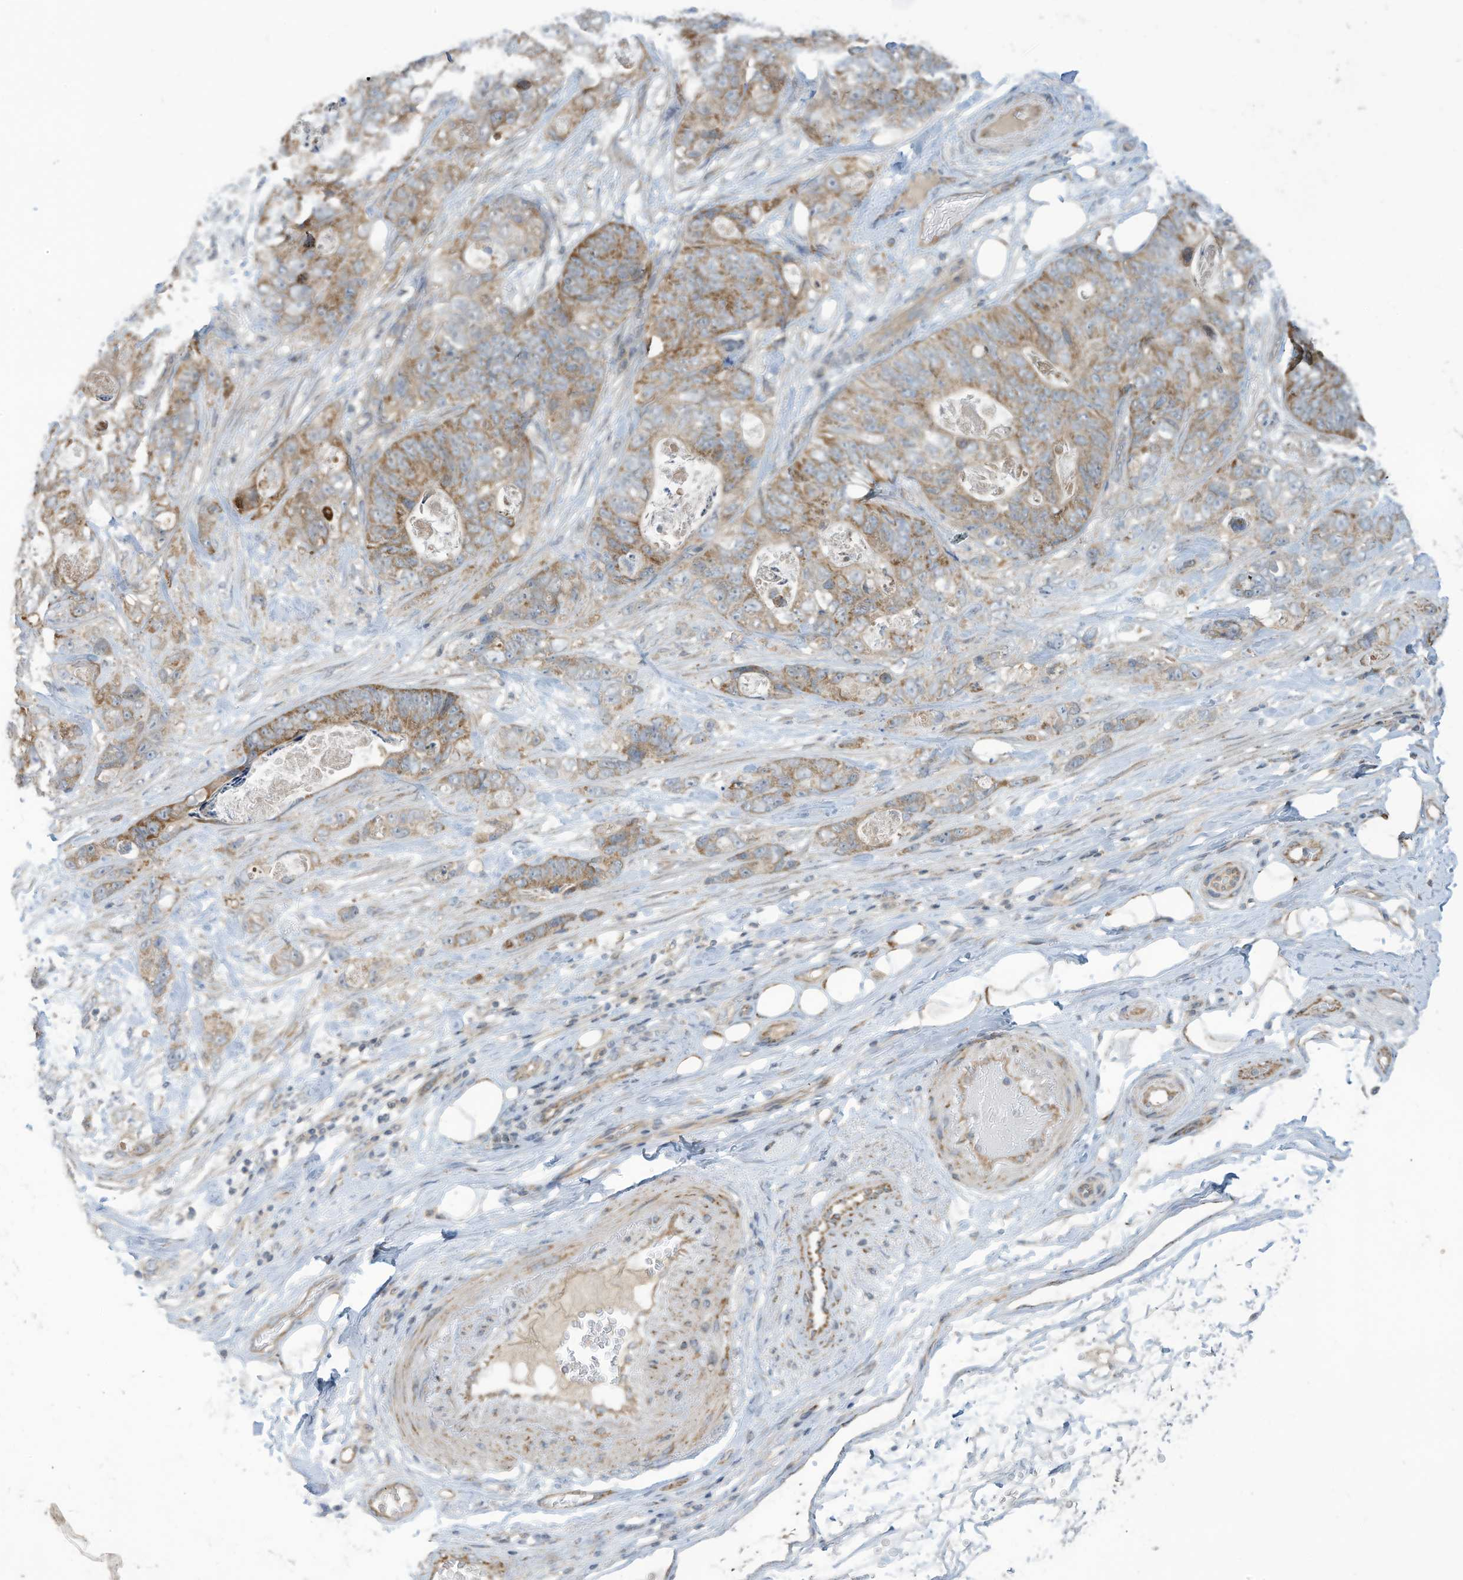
{"staining": {"intensity": "moderate", "quantity": ">75%", "location": "cytoplasmic/membranous"}, "tissue": "stomach cancer", "cell_type": "Tumor cells", "image_type": "cancer", "snomed": [{"axis": "morphology", "description": "Normal tissue, NOS"}, {"axis": "morphology", "description": "Adenocarcinoma, NOS"}, {"axis": "topography", "description": "Stomach"}], "caption": "This micrograph demonstrates adenocarcinoma (stomach) stained with immunohistochemistry to label a protein in brown. The cytoplasmic/membranous of tumor cells show moderate positivity for the protein. Nuclei are counter-stained blue.", "gene": "SCGB1D2", "patient": {"sex": "female", "age": 89}}